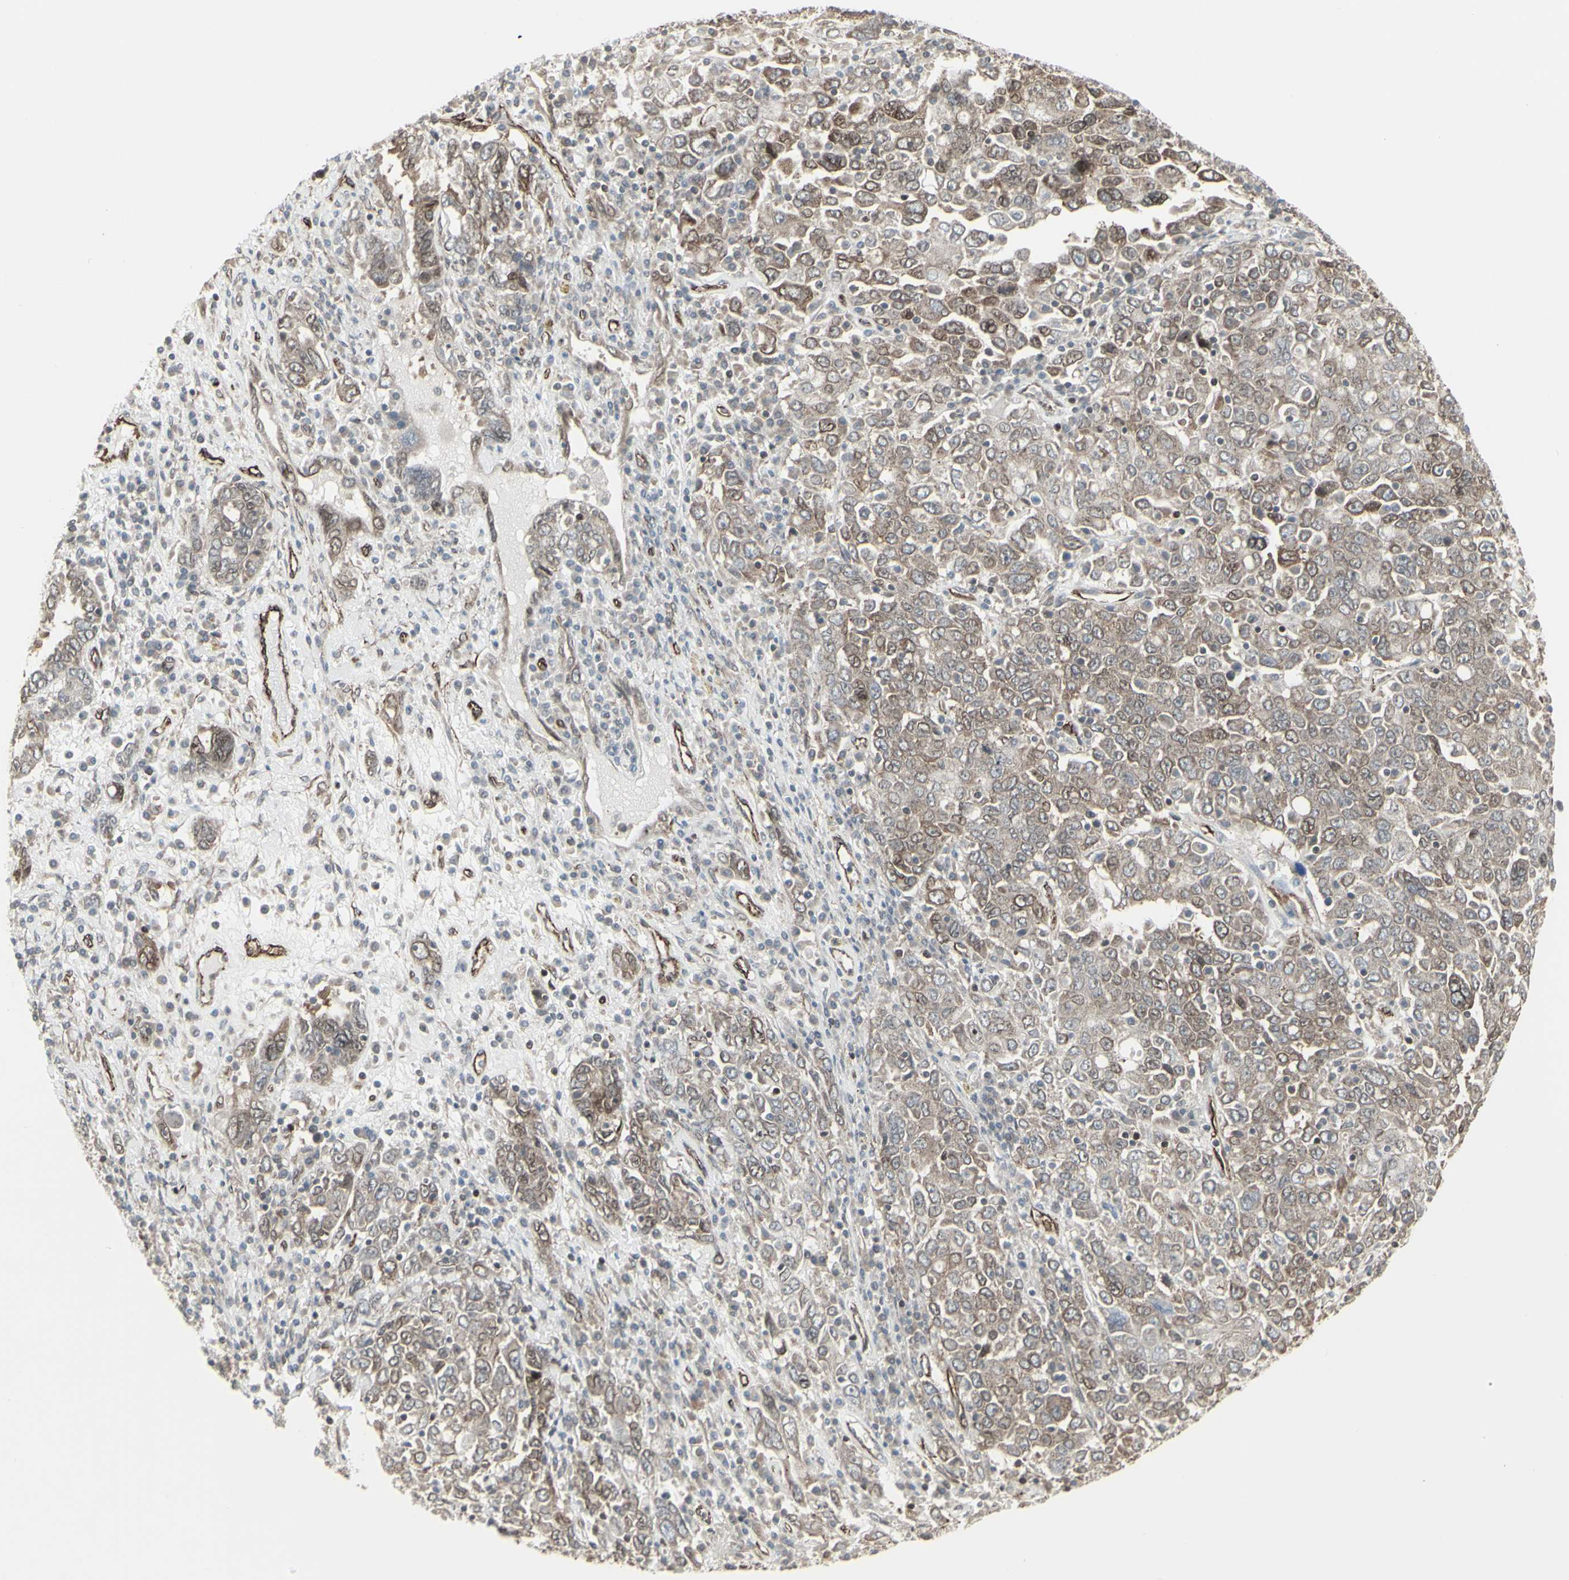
{"staining": {"intensity": "moderate", "quantity": ">75%", "location": "cytoplasmic/membranous,nuclear"}, "tissue": "ovarian cancer", "cell_type": "Tumor cells", "image_type": "cancer", "snomed": [{"axis": "morphology", "description": "Carcinoma, endometroid"}, {"axis": "topography", "description": "Ovary"}], "caption": "Ovarian cancer stained with DAB (3,3'-diaminobenzidine) immunohistochemistry (IHC) exhibits medium levels of moderate cytoplasmic/membranous and nuclear staining in approximately >75% of tumor cells.", "gene": "DTX3L", "patient": {"sex": "female", "age": 62}}